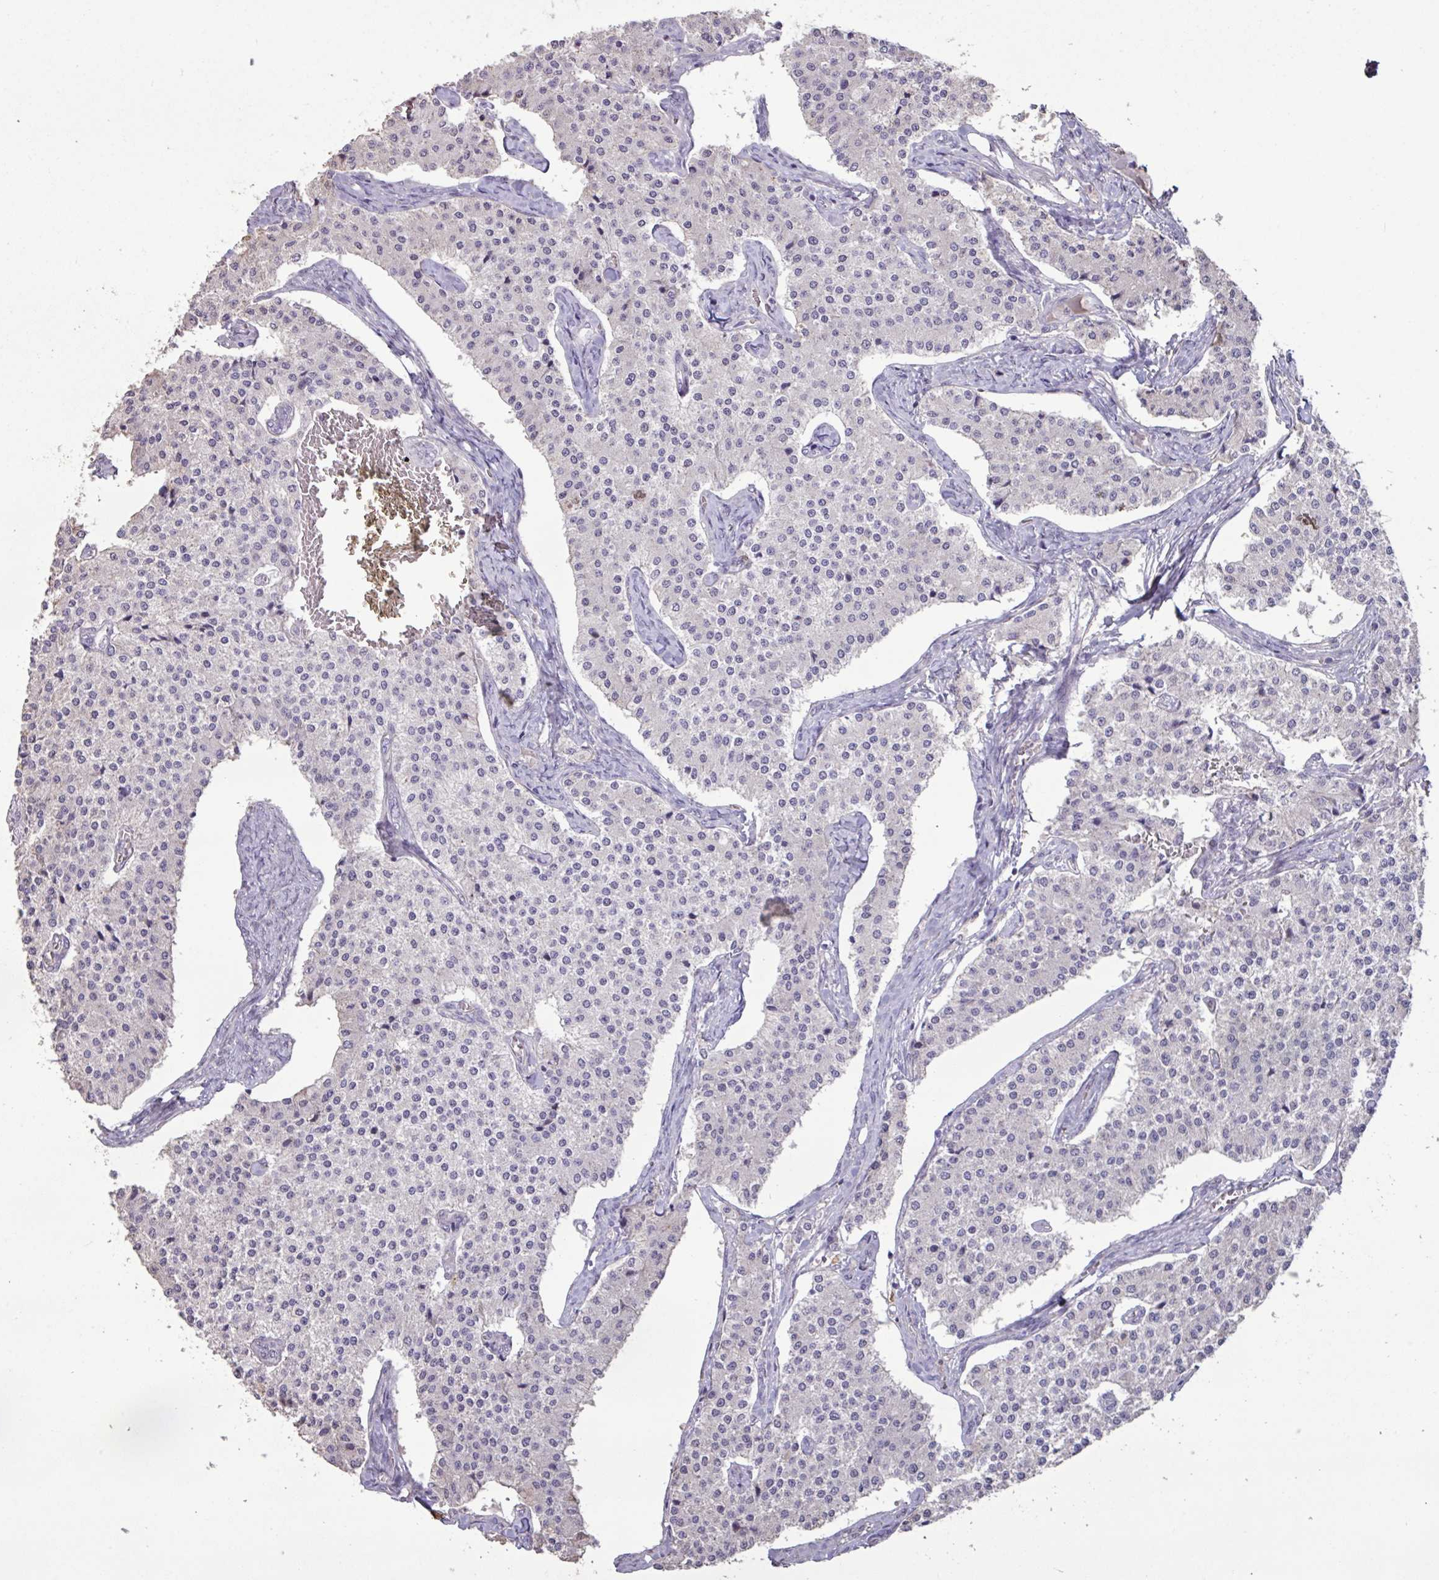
{"staining": {"intensity": "negative", "quantity": "none", "location": "none"}, "tissue": "carcinoid", "cell_type": "Tumor cells", "image_type": "cancer", "snomed": [{"axis": "morphology", "description": "Carcinoid, malignant, NOS"}, {"axis": "topography", "description": "Colon"}], "caption": "Tumor cells show no significant expression in carcinoid. Brightfield microscopy of IHC stained with DAB (3,3'-diaminobenzidine) (brown) and hematoxylin (blue), captured at high magnification.", "gene": "L3MBTL3", "patient": {"sex": "female", "age": 52}}